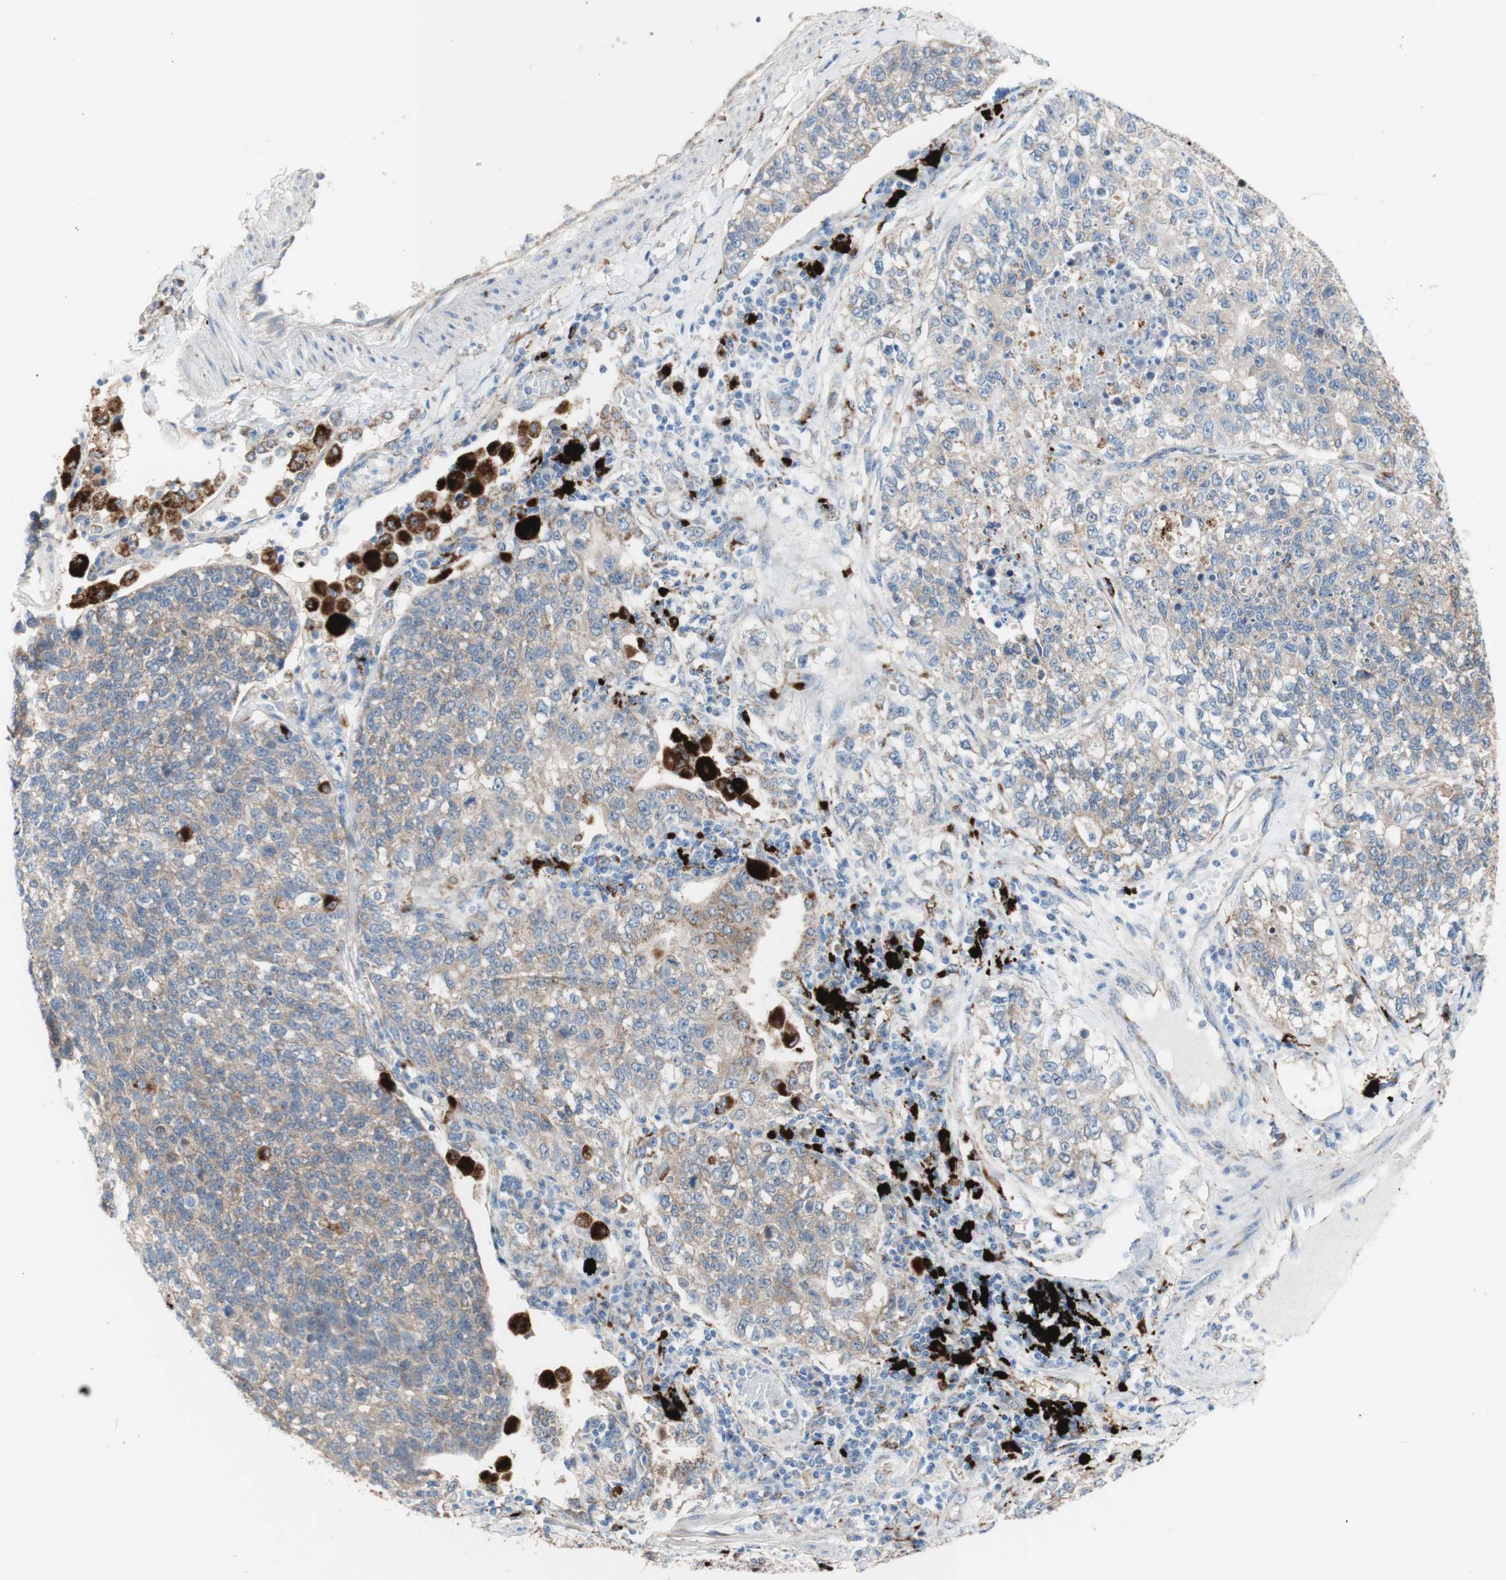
{"staining": {"intensity": "moderate", "quantity": ">75%", "location": "cytoplasmic/membranous"}, "tissue": "lung cancer", "cell_type": "Tumor cells", "image_type": "cancer", "snomed": [{"axis": "morphology", "description": "Adenocarcinoma, NOS"}, {"axis": "topography", "description": "Lung"}], "caption": "The histopathology image displays staining of lung cancer (adenocarcinoma), revealing moderate cytoplasmic/membranous protein positivity (brown color) within tumor cells.", "gene": "URB2", "patient": {"sex": "male", "age": 49}}